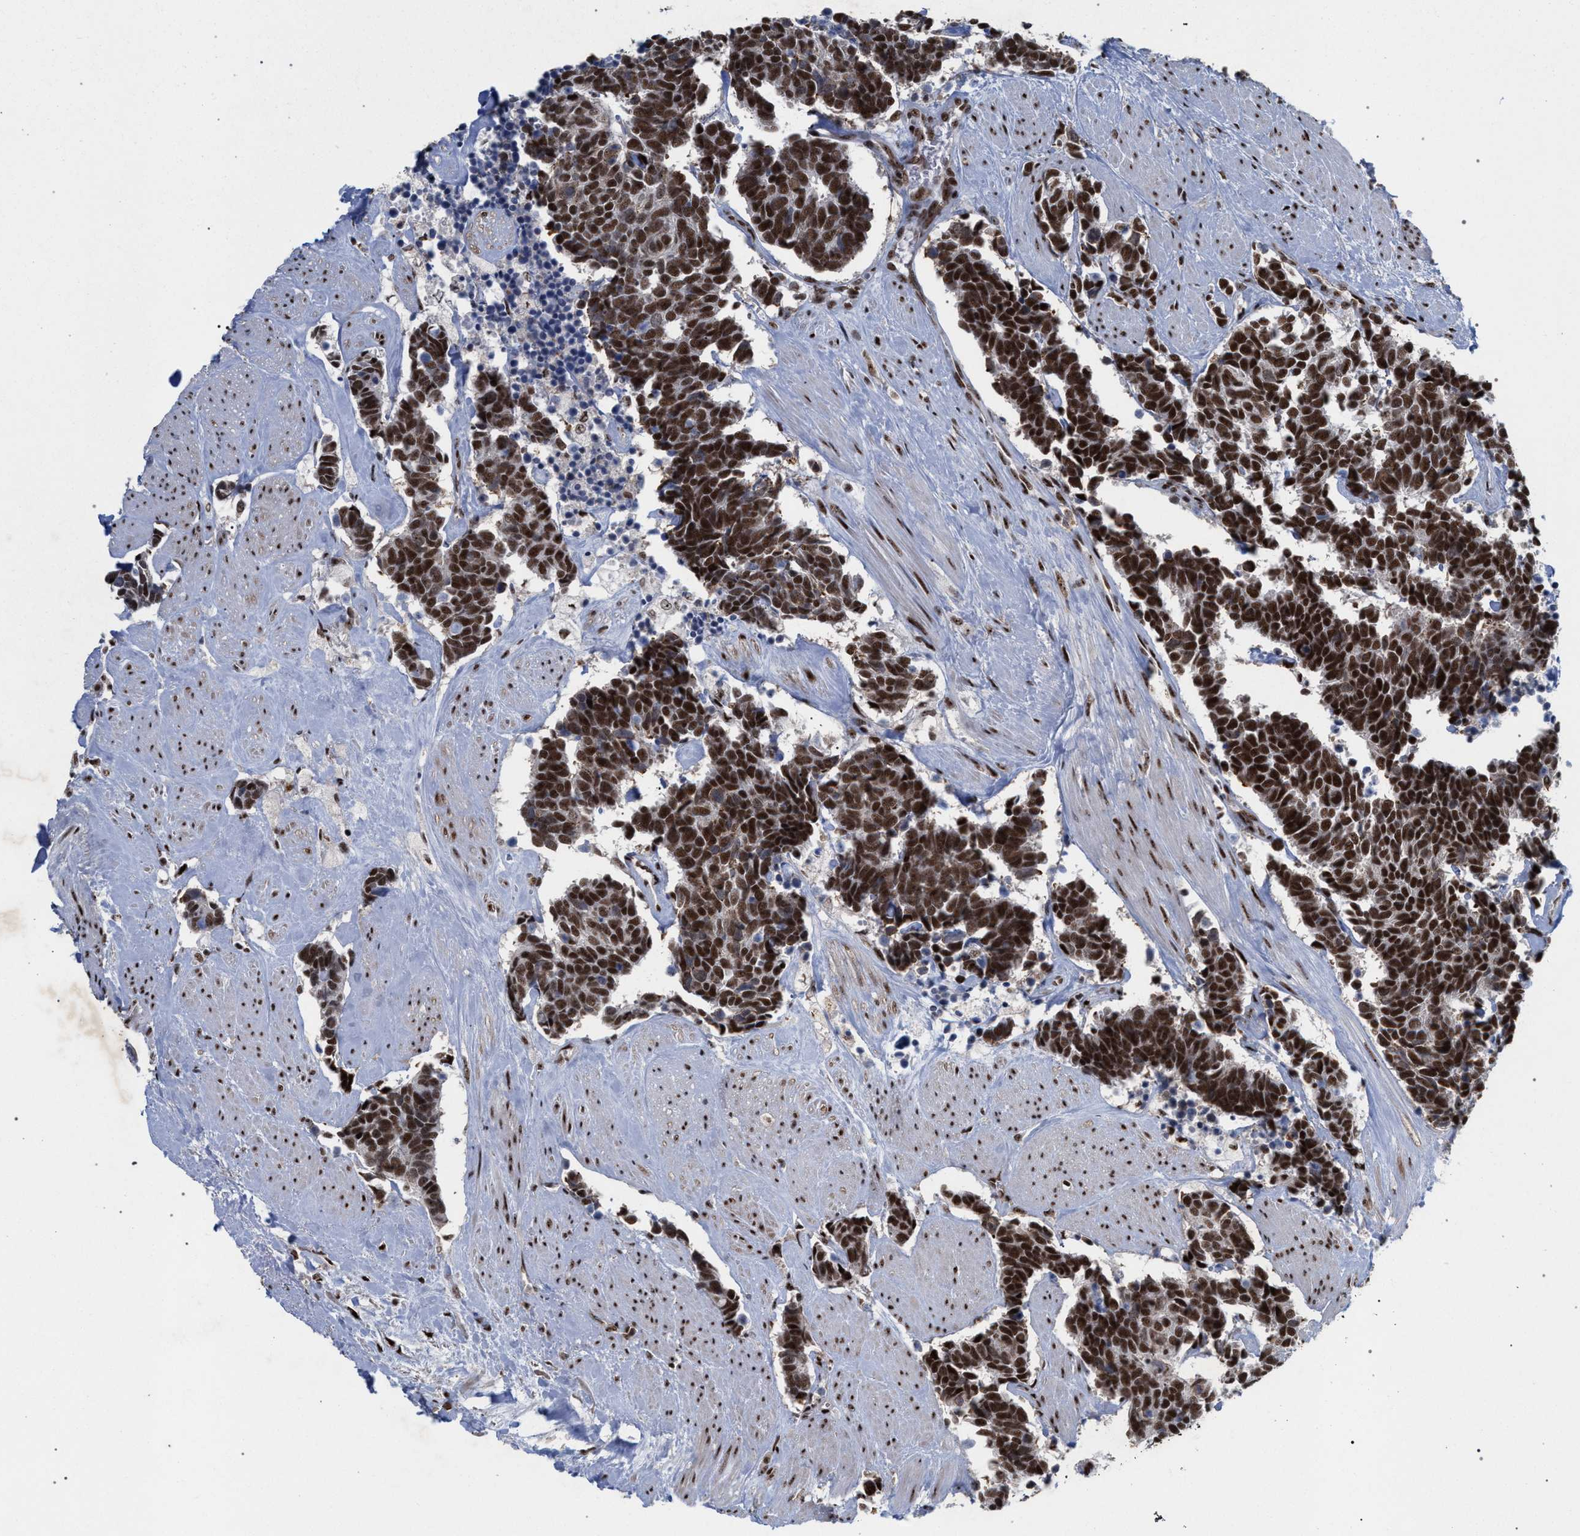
{"staining": {"intensity": "strong", "quantity": ">75%", "location": "nuclear"}, "tissue": "carcinoid", "cell_type": "Tumor cells", "image_type": "cancer", "snomed": [{"axis": "morphology", "description": "Carcinoma, NOS"}, {"axis": "morphology", "description": "Carcinoid, malignant, NOS"}, {"axis": "topography", "description": "Urinary bladder"}], "caption": "This micrograph reveals immunohistochemistry staining of human carcinoid, with high strong nuclear positivity in approximately >75% of tumor cells.", "gene": "SCAF4", "patient": {"sex": "male", "age": 57}}